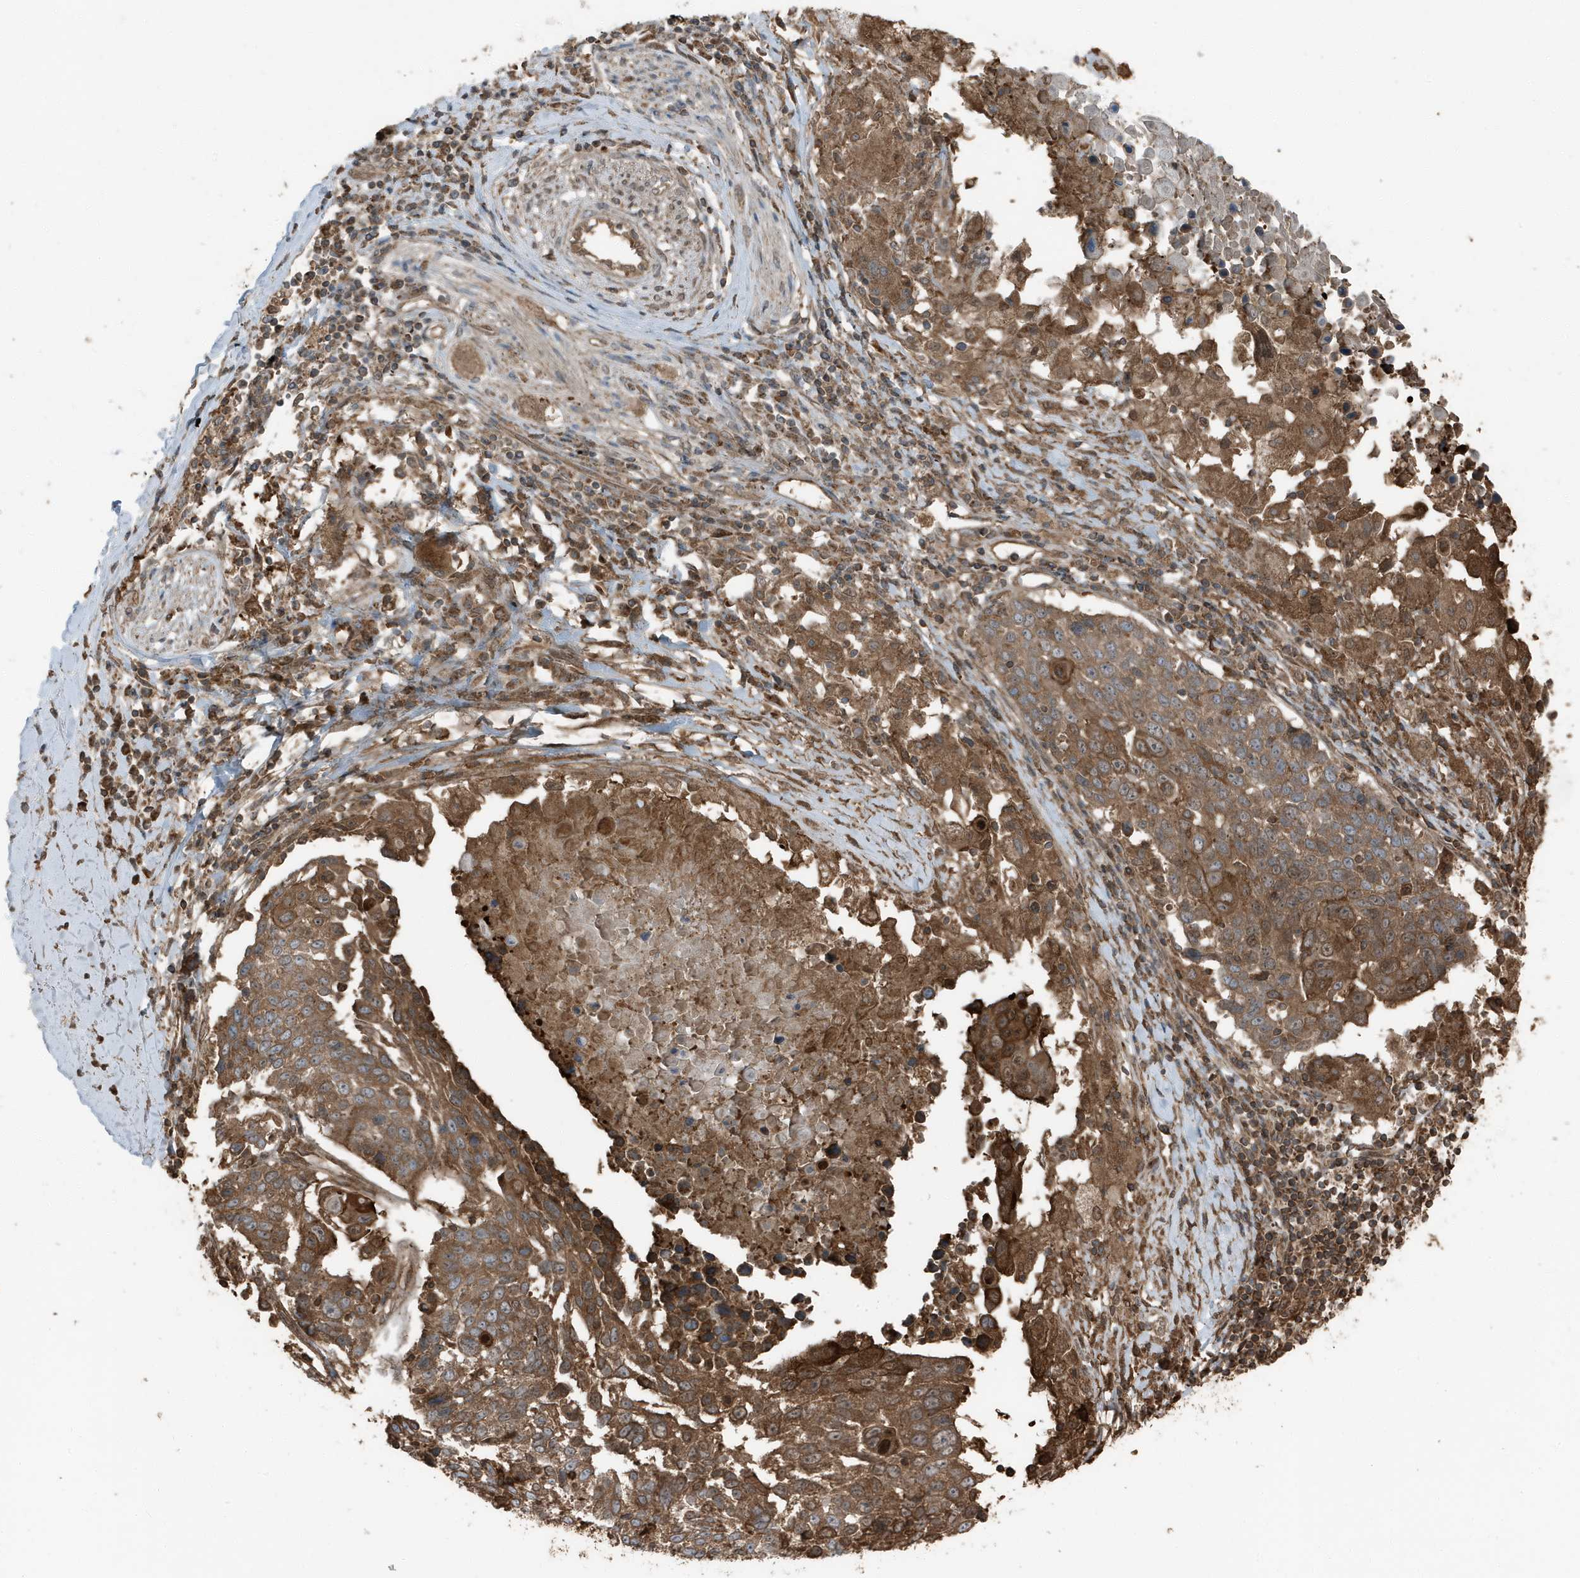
{"staining": {"intensity": "moderate", "quantity": ">75%", "location": "cytoplasmic/membranous"}, "tissue": "lung cancer", "cell_type": "Tumor cells", "image_type": "cancer", "snomed": [{"axis": "morphology", "description": "Squamous cell carcinoma, NOS"}, {"axis": "topography", "description": "Lung"}], "caption": "Human lung squamous cell carcinoma stained with a protein marker reveals moderate staining in tumor cells.", "gene": "AZI2", "patient": {"sex": "male", "age": 66}}